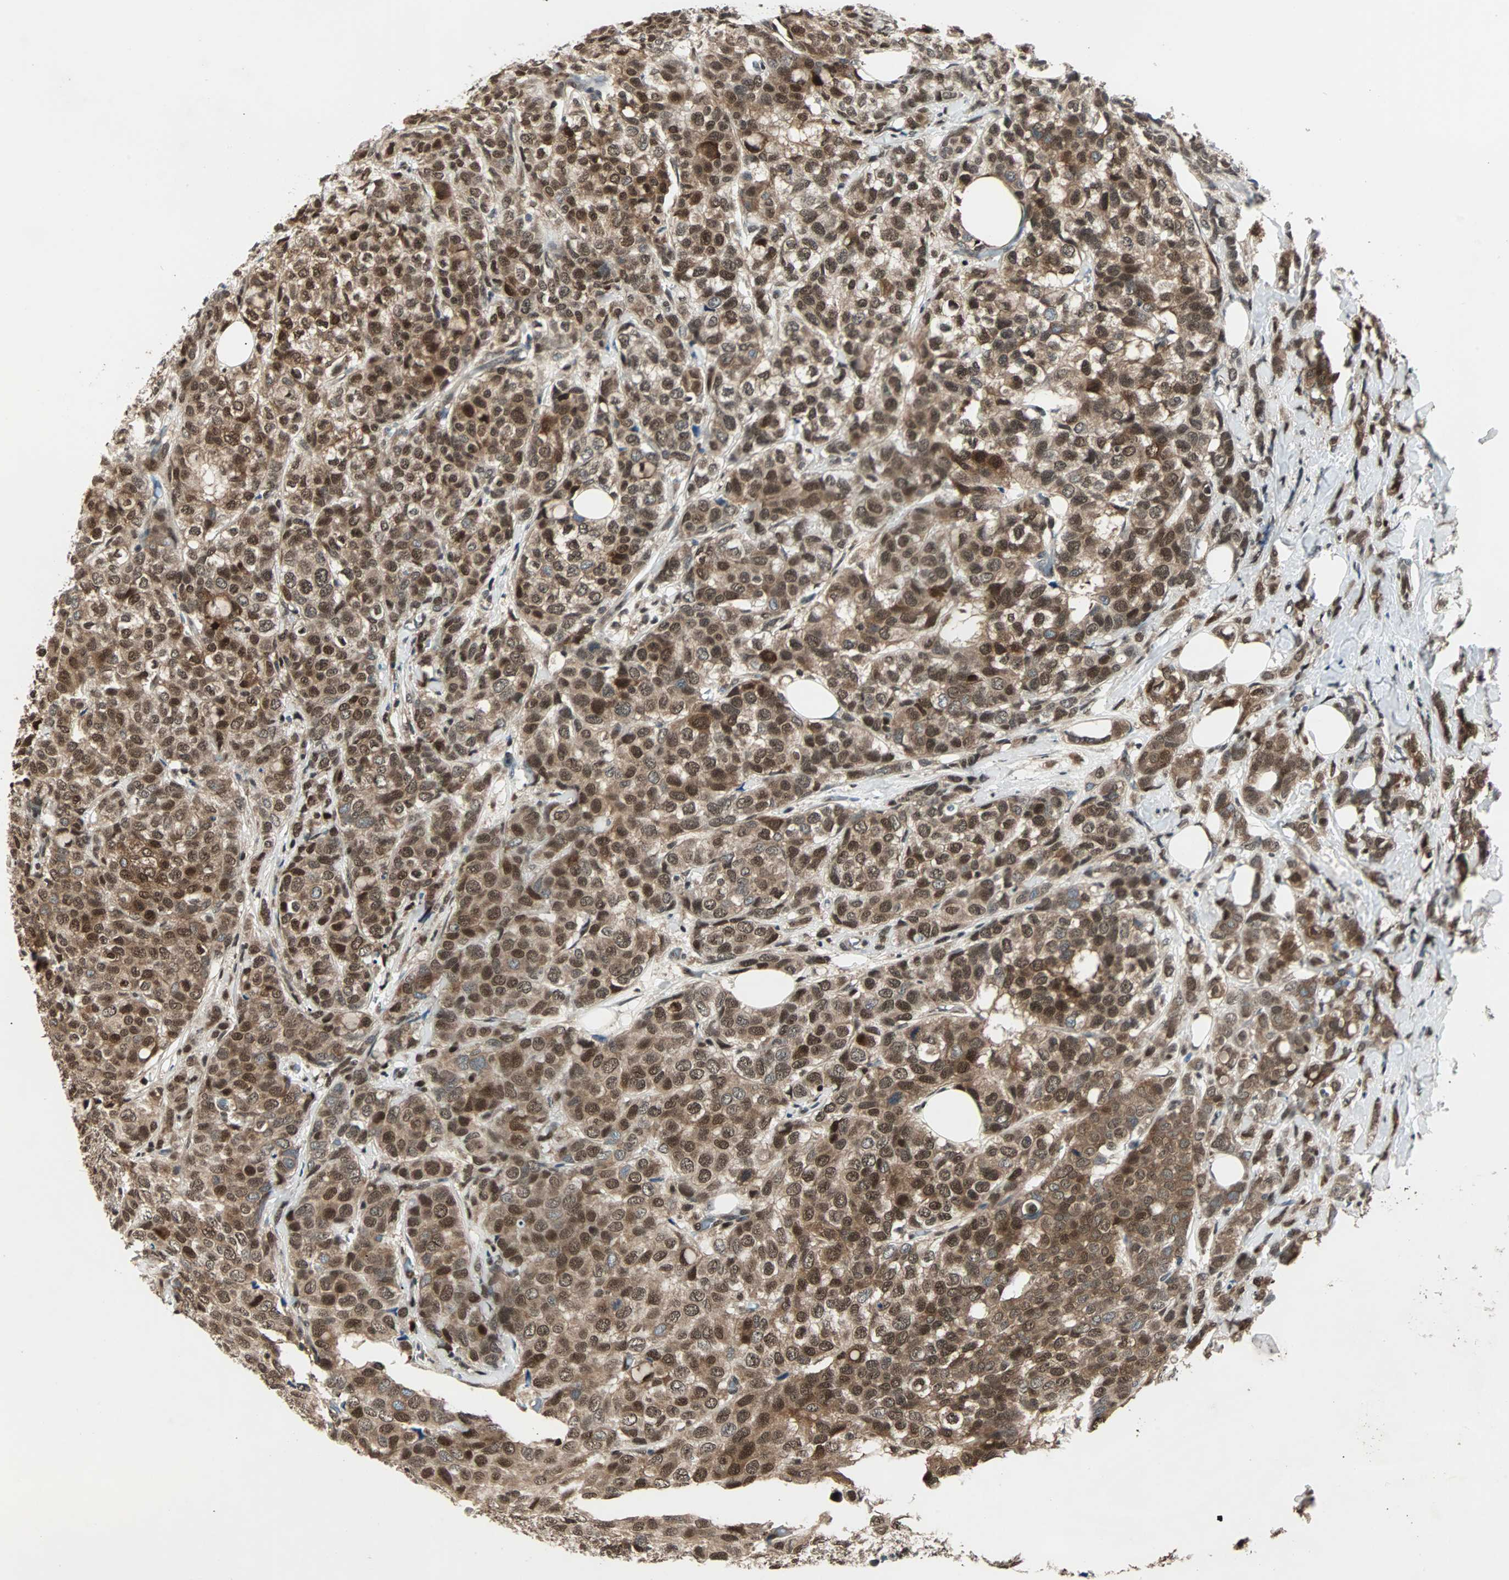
{"staining": {"intensity": "strong", "quantity": ">75%", "location": "cytoplasmic/membranous,nuclear"}, "tissue": "breast cancer", "cell_type": "Tumor cells", "image_type": "cancer", "snomed": [{"axis": "morphology", "description": "Lobular carcinoma"}, {"axis": "topography", "description": "Breast"}], "caption": "Lobular carcinoma (breast) stained with DAB (3,3'-diaminobenzidine) immunohistochemistry reveals high levels of strong cytoplasmic/membranous and nuclear positivity in about >75% of tumor cells.", "gene": "ACLY", "patient": {"sex": "female", "age": 60}}